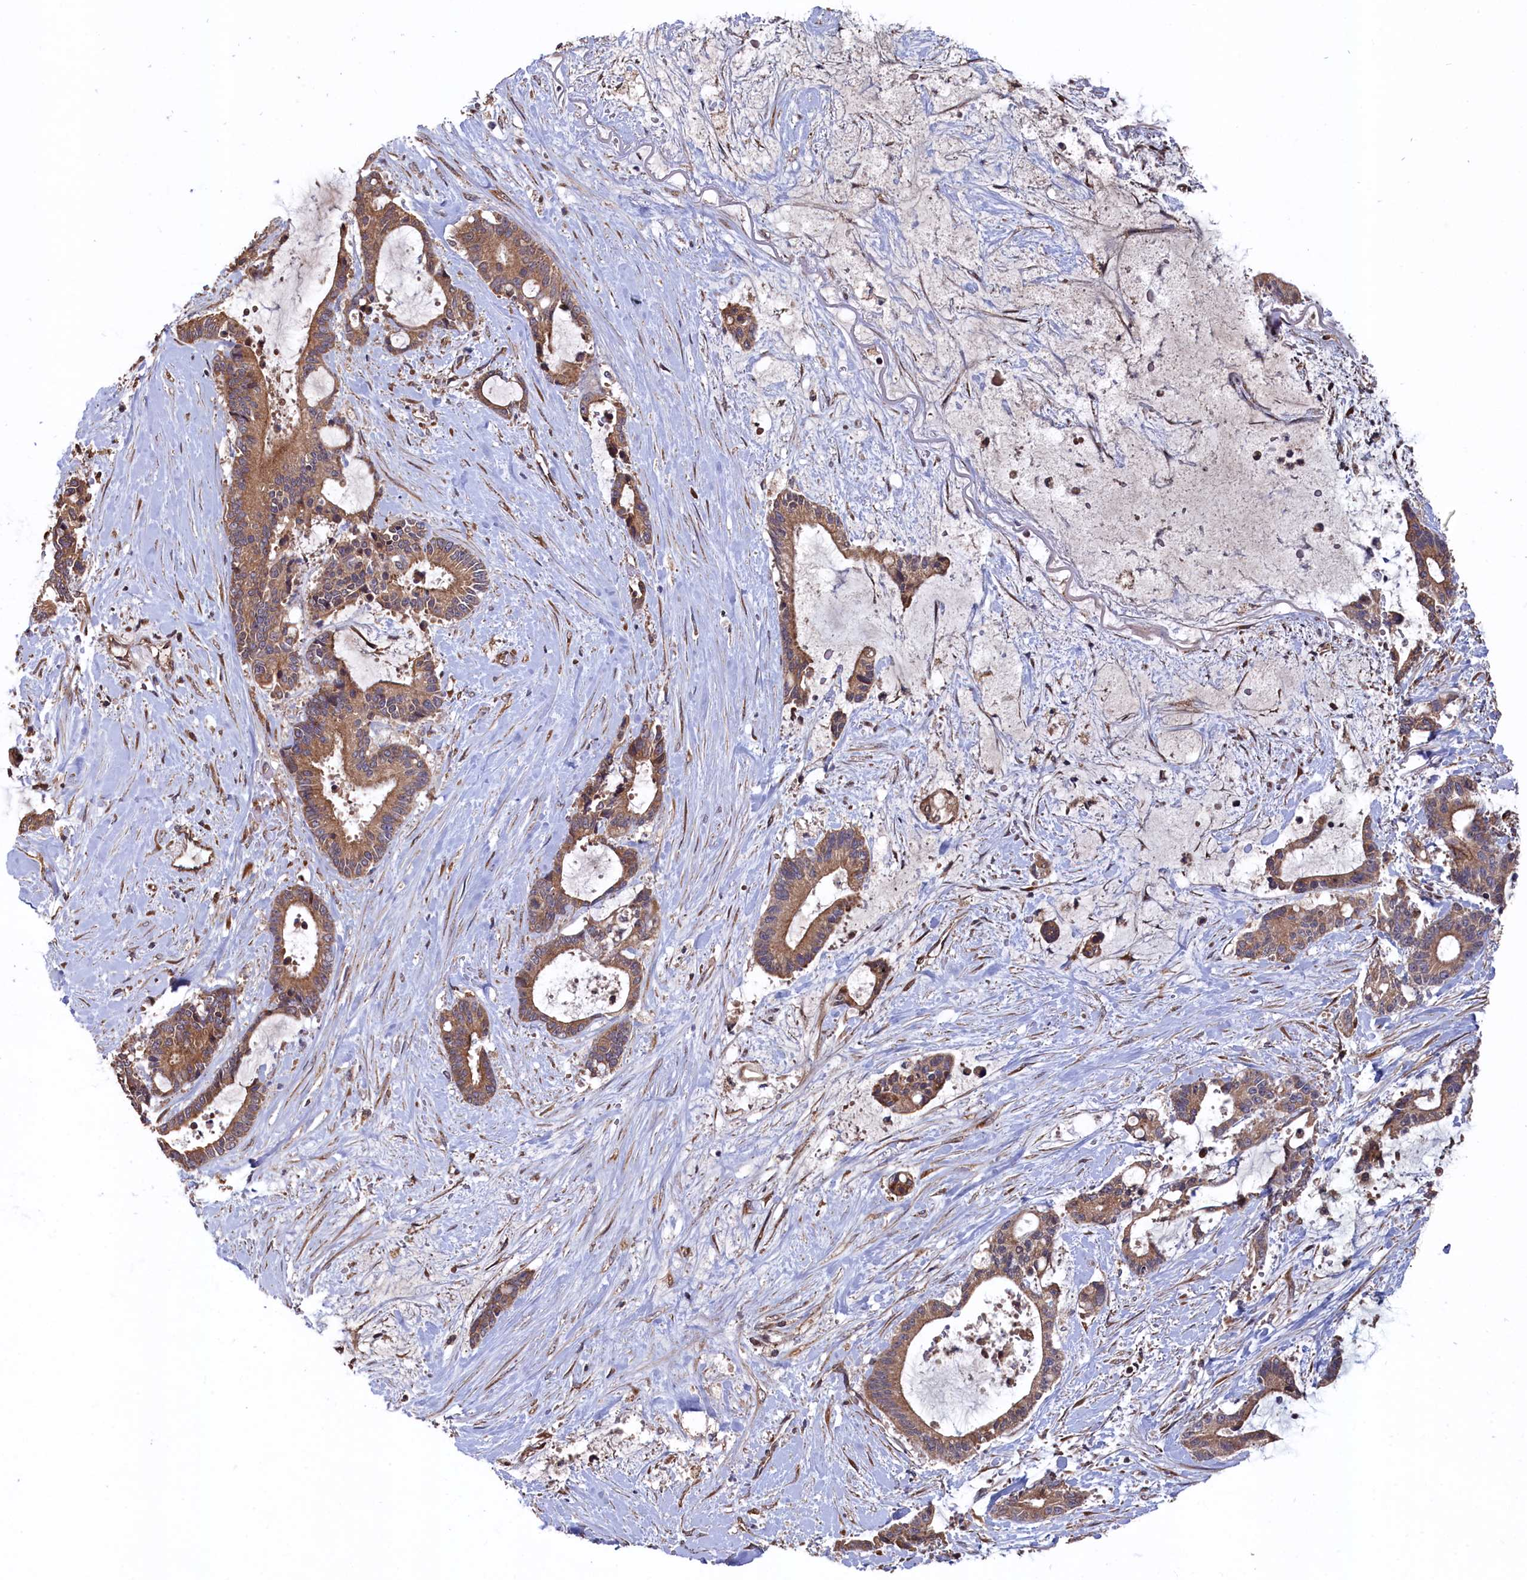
{"staining": {"intensity": "moderate", "quantity": ">75%", "location": "cytoplasmic/membranous"}, "tissue": "liver cancer", "cell_type": "Tumor cells", "image_type": "cancer", "snomed": [{"axis": "morphology", "description": "Normal tissue, NOS"}, {"axis": "morphology", "description": "Cholangiocarcinoma"}, {"axis": "topography", "description": "Liver"}, {"axis": "topography", "description": "Peripheral nerve tissue"}], "caption": "There is medium levels of moderate cytoplasmic/membranous expression in tumor cells of liver cancer, as demonstrated by immunohistochemical staining (brown color).", "gene": "SLC12A4", "patient": {"sex": "female", "age": 73}}